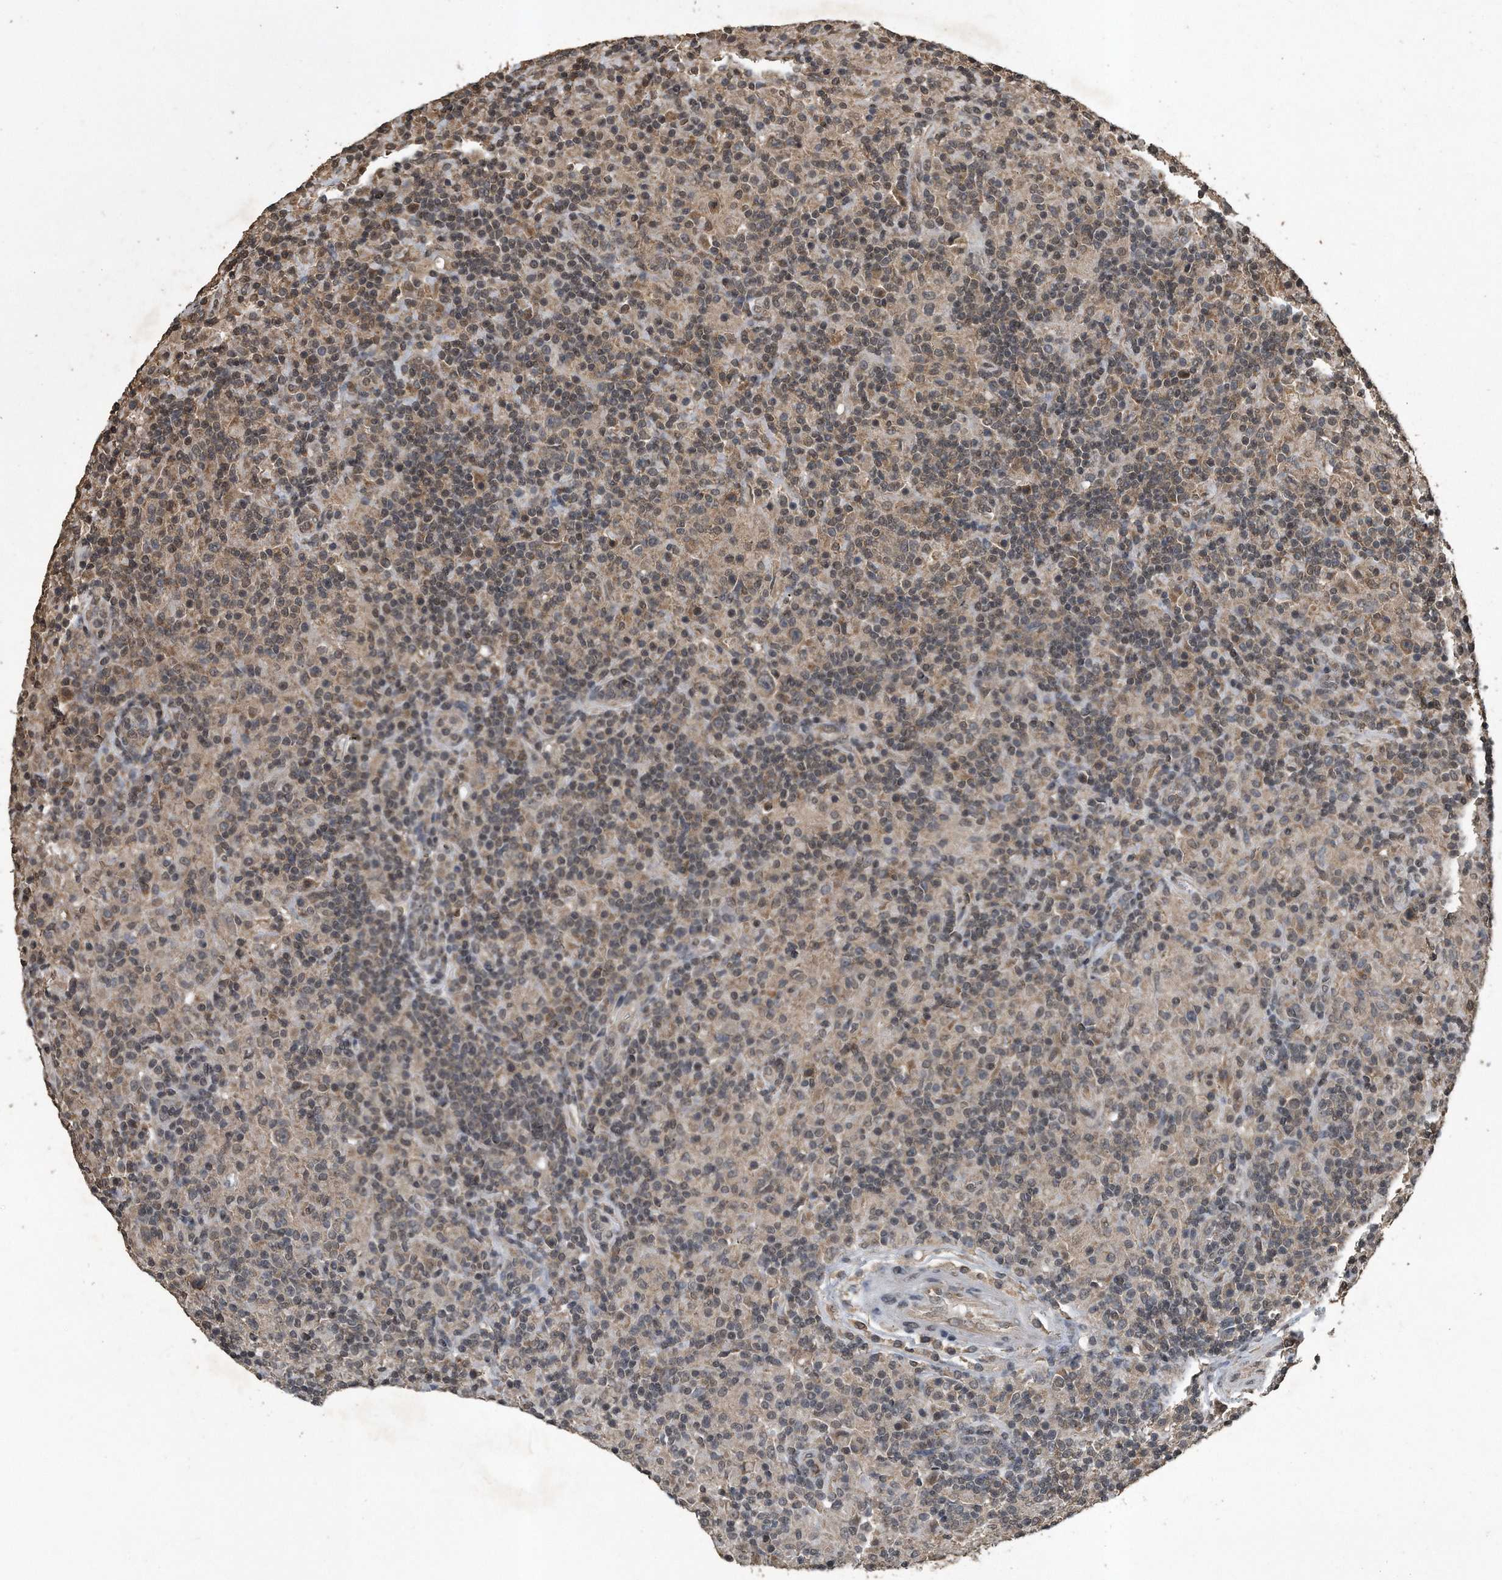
{"staining": {"intensity": "weak", "quantity": "<25%", "location": "cytoplasmic/membranous"}, "tissue": "lymphoma", "cell_type": "Tumor cells", "image_type": "cancer", "snomed": [{"axis": "morphology", "description": "Hodgkin's disease, NOS"}, {"axis": "topography", "description": "Lymph node"}], "caption": "A high-resolution micrograph shows immunohistochemistry (IHC) staining of lymphoma, which demonstrates no significant staining in tumor cells. (DAB (3,3'-diaminobenzidine) IHC with hematoxylin counter stain).", "gene": "CRYZL1", "patient": {"sex": "male", "age": 70}}